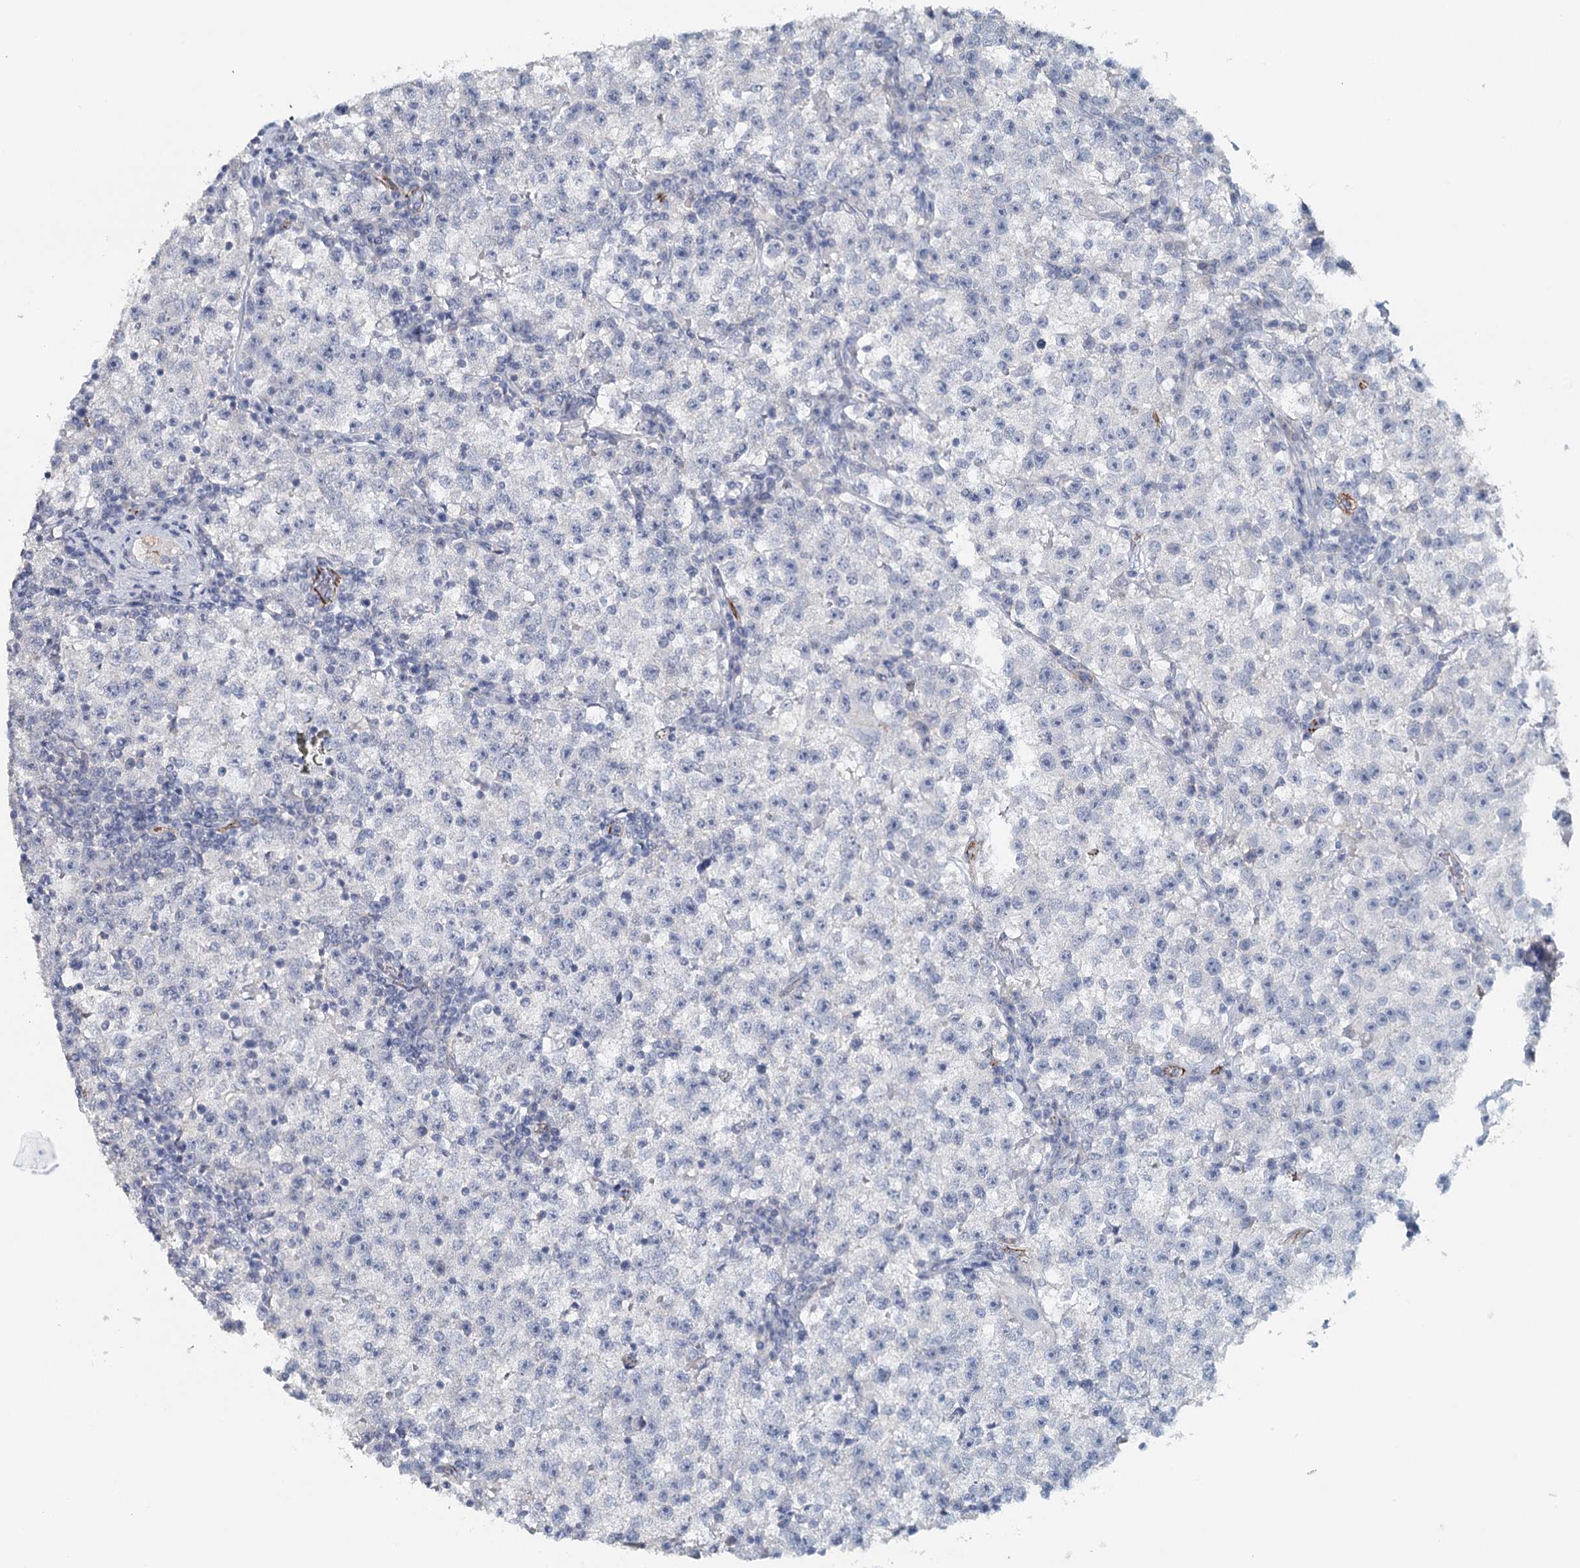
{"staining": {"intensity": "negative", "quantity": "none", "location": "none"}, "tissue": "testis cancer", "cell_type": "Tumor cells", "image_type": "cancer", "snomed": [{"axis": "morphology", "description": "Seminoma, NOS"}, {"axis": "topography", "description": "Testis"}], "caption": "Testis seminoma was stained to show a protein in brown. There is no significant staining in tumor cells. (DAB immunohistochemistry (IHC) with hematoxylin counter stain).", "gene": "SYNPO", "patient": {"sex": "male", "age": 22}}